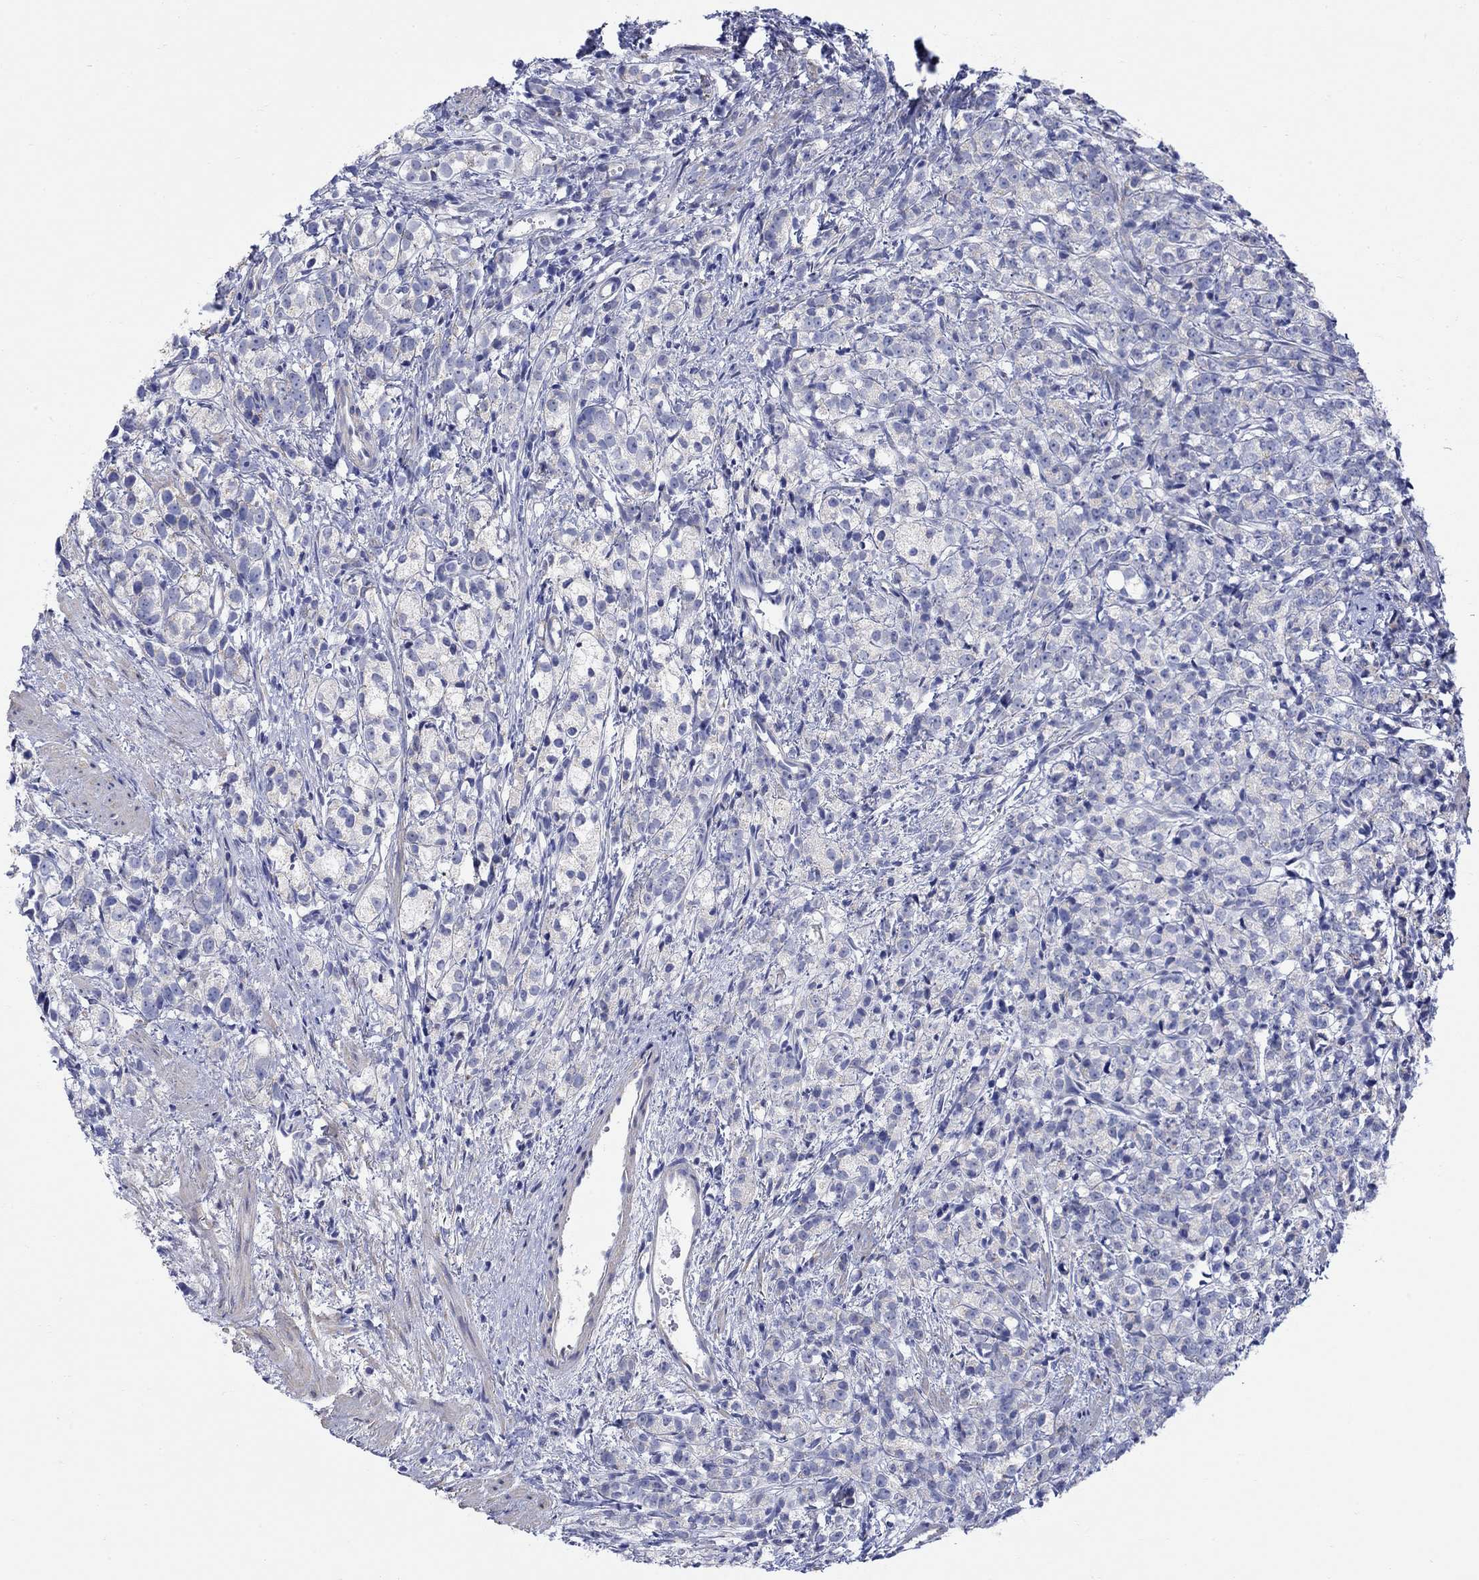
{"staining": {"intensity": "negative", "quantity": "none", "location": "none"}, "tissue": "prostate cancer", "cell_type": "Tumor cells", "image_type": "cancer", "snomed": [{"axis": "morphology", "description": "Adenocarcinoma, High grade"}, {"axis": "topography", "description": "Prostate"}], "caption": "Tumor cells are negative for protein expression in human prostate cancer. (DAB immunohistochemistry (IHC) visualized using brightfield microscopy, high magnification).", "gene": "KRT222", "patient": {"sex": "male", "age": 53}}